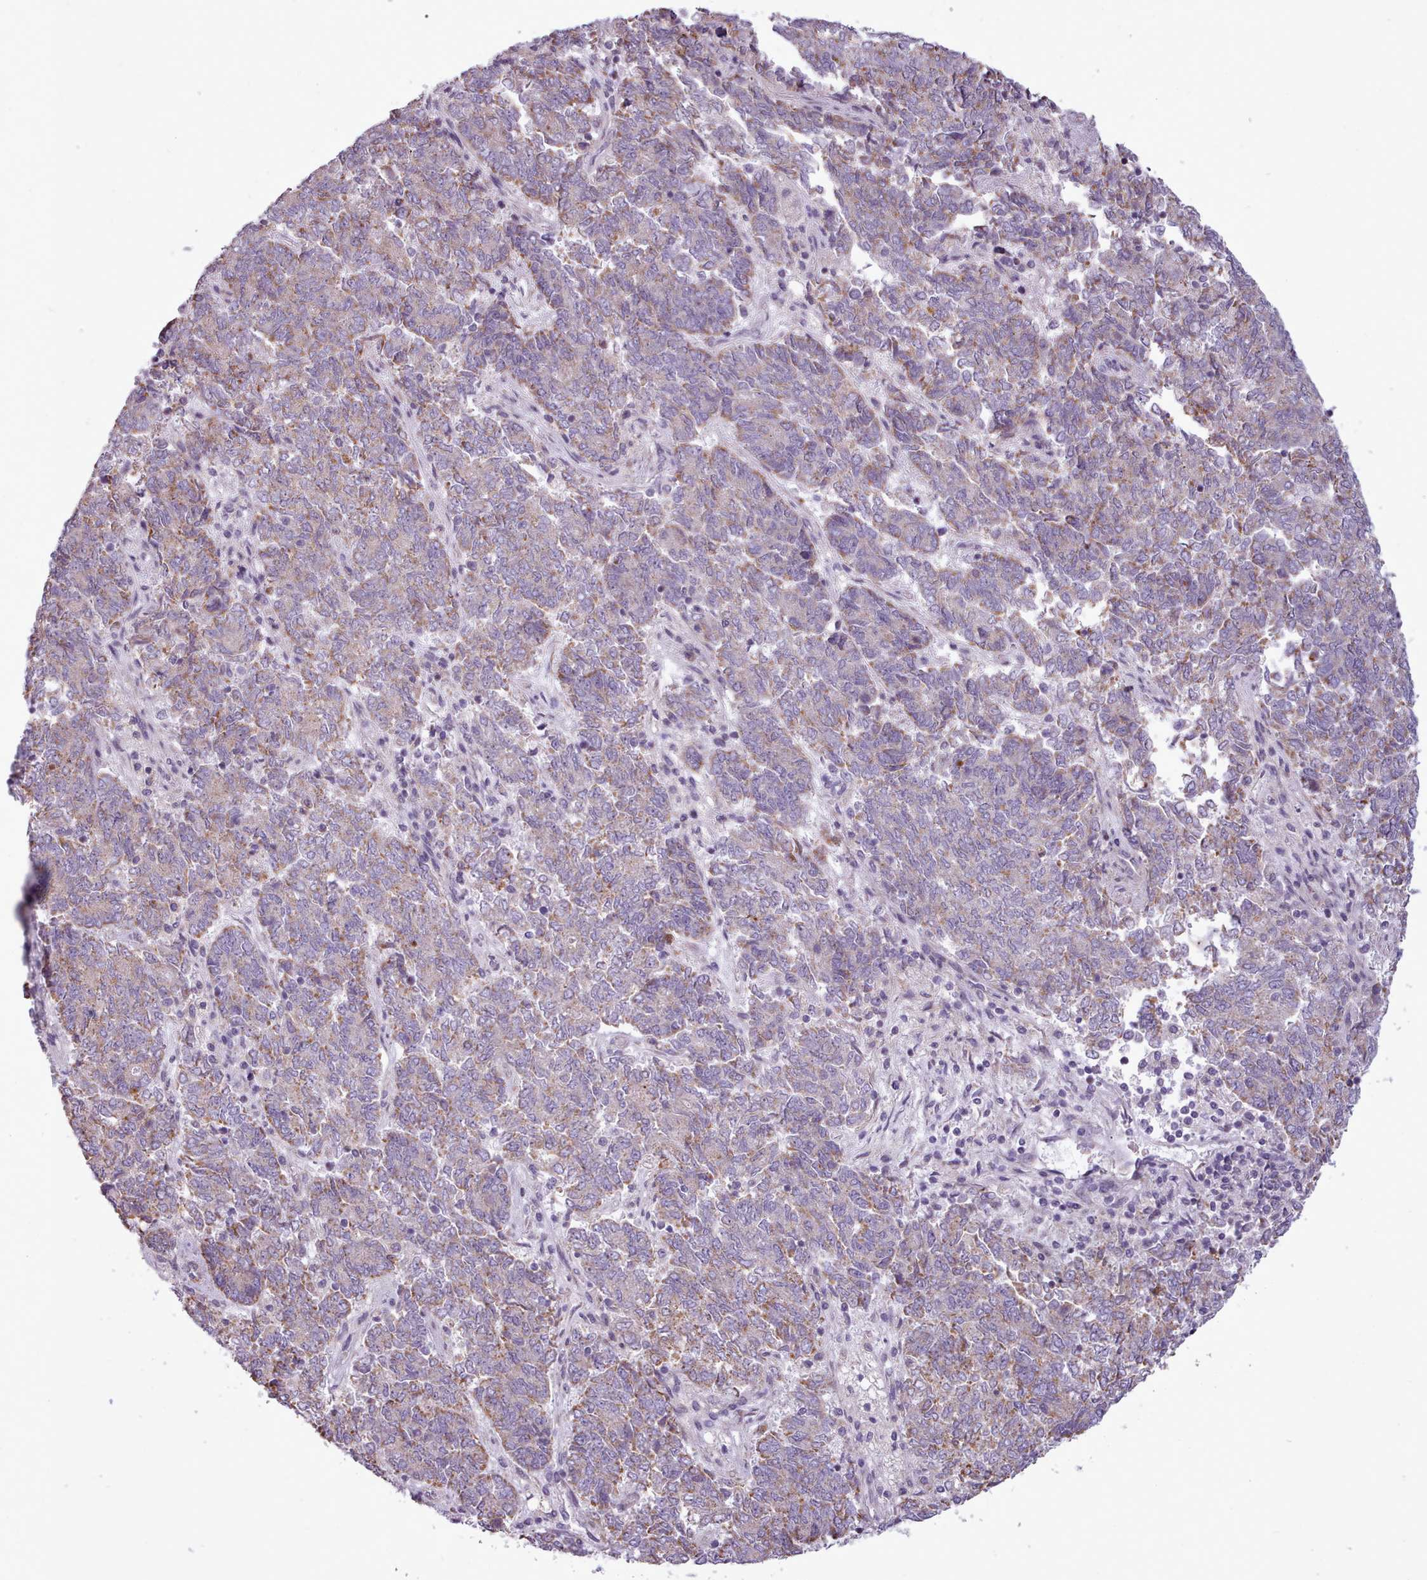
{"staining": {"intensity": "moderate", "quantity": "25%-75%", "location": "cytoplasmic/membranous"}, "tissue": "endometrial cancer", "cell_type": "Tumor cells", "image_type": "cancer", "snomed": [{"axis": "morphology", "description": "Adenocarcinoma, NOS"}, {"axis": "topography", "description": "Endometrium"}], "caption": "A brown stain highlights moderate cytoplasmic/membranous staining of a protein in human endometrial adenocarcinoma tumor cells.", "gene": "AVL9", "patient": {"sex": "female", "age": 80}}